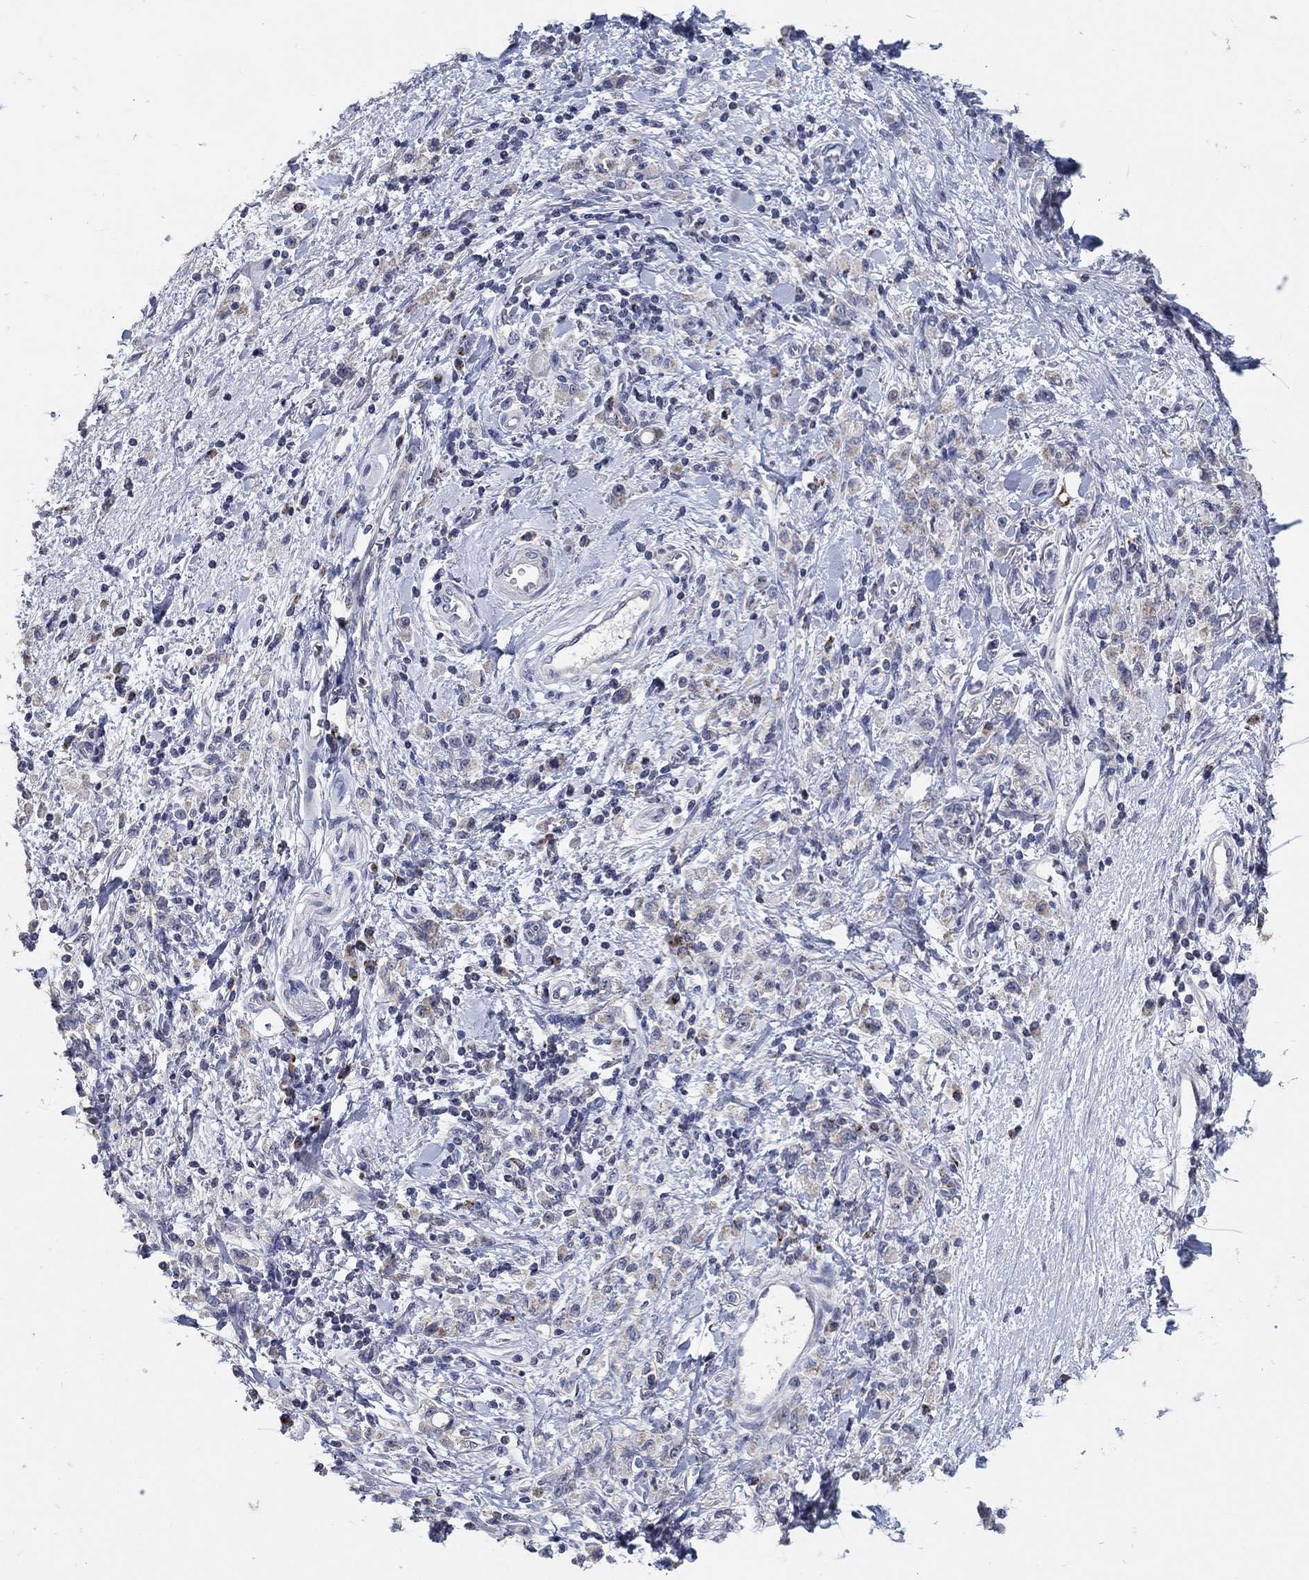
{"staining": {"intensity": "moderate", "quantity": "25%-75%", "location": "cytoplasmic/membranous"}, "tissue": "stomach cancer", "cell_type": "Tumor cells", "image_type": "cancer", "snomed": [{"axis": "morphology", "description": "Adenocarcinoma, NOS"}, {"axis": "topography", "description": "Stomach"}], "caption": "Moderate cytoplasmic/membranous protein staining is identified in about 25%-75% of tumor cells in stomach adenocarcinoma. The staining was performed using DAB (3,3'-diaminobenzidine), with brown indicating positive protein expression. Nuclei are stained blue with hematoxylin.", "gene": "HMX2", "patient": {"sex": "male", "age": 77}}